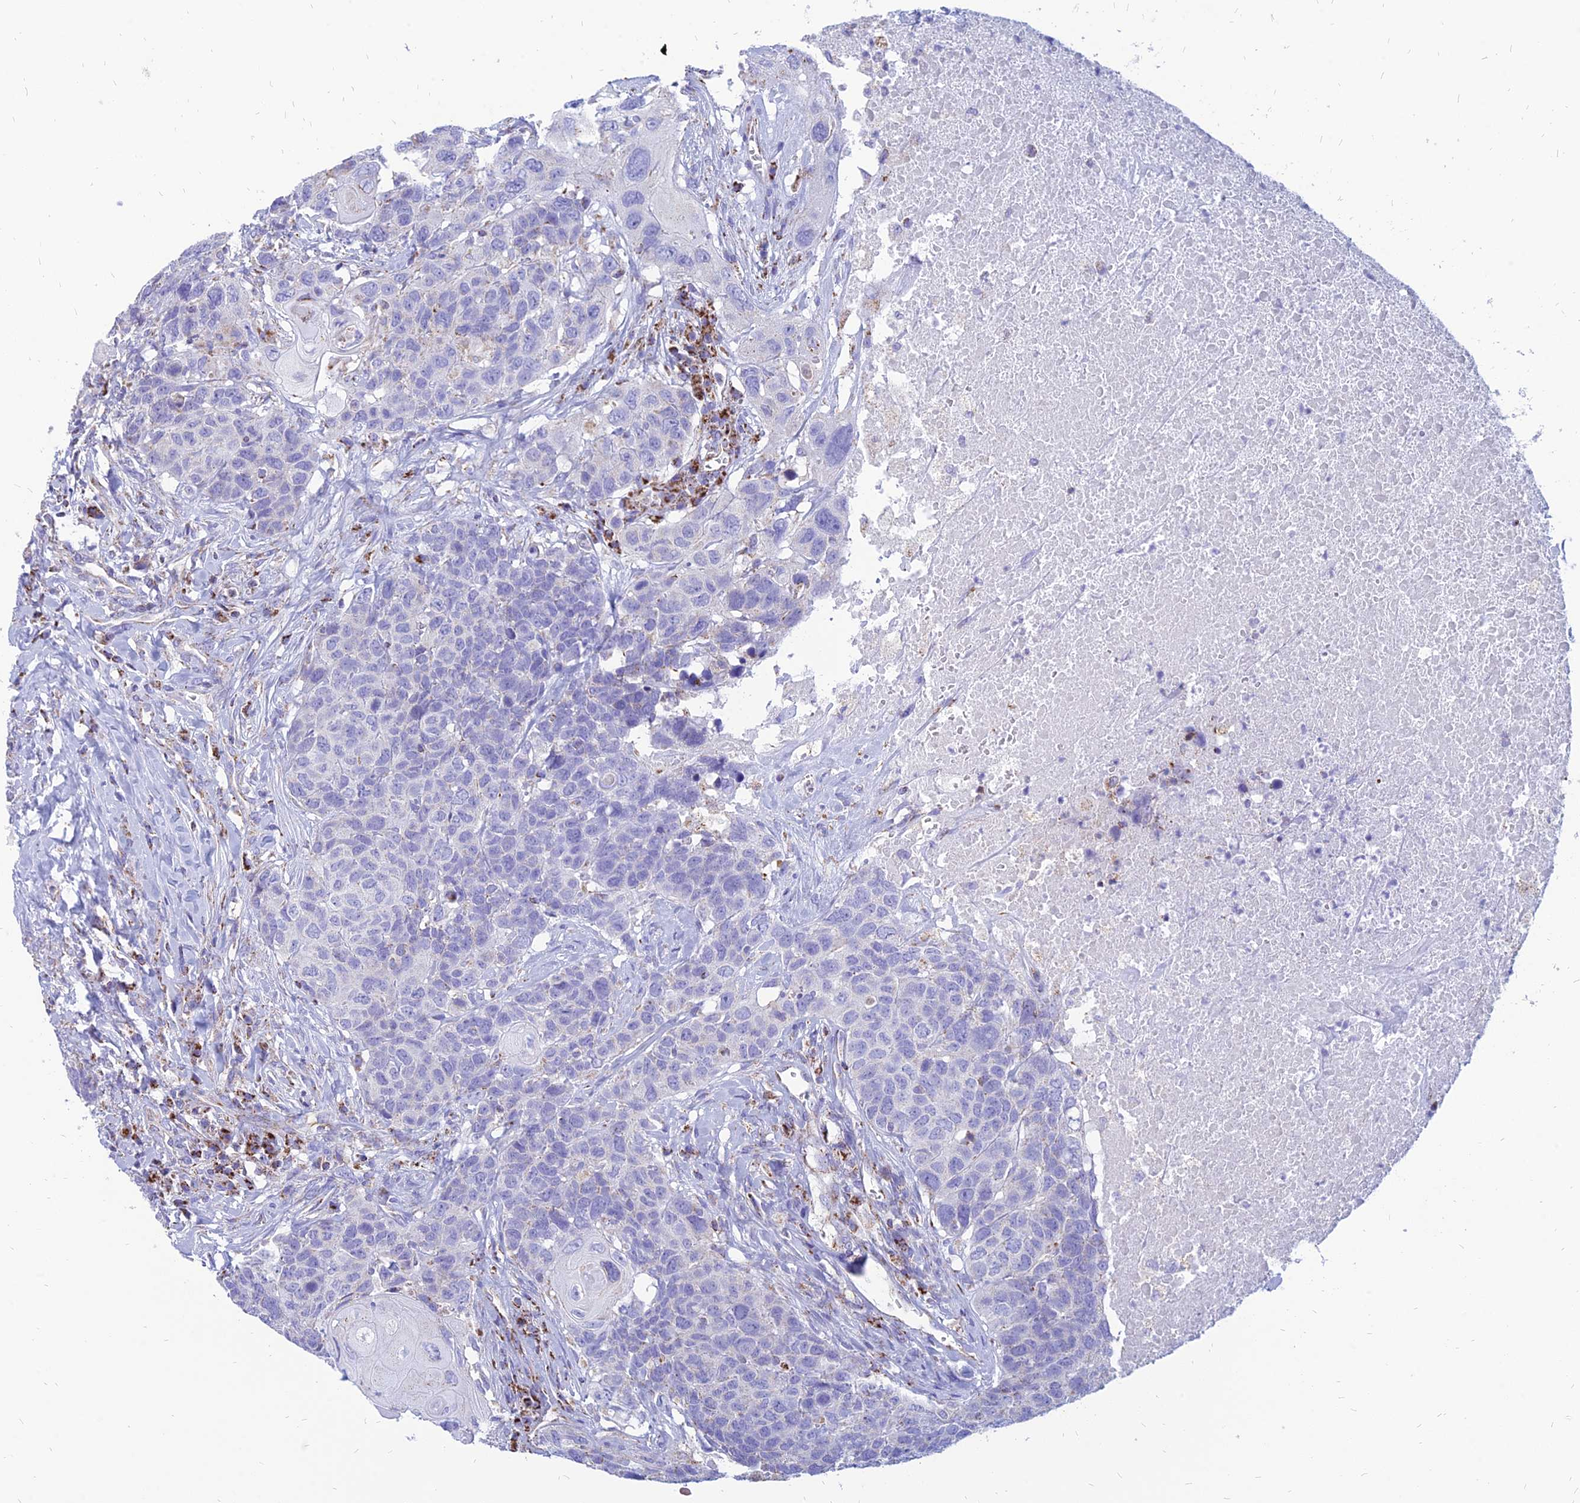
{"staining": {"intensity": "negative", "quantity": "none", "location": "none"}, "tissue": "head and neck cancer", "cell_type": "Tumor cells", "image_type": "cancer", "snomed": [{"axis": "morphology", "description": "Squamous cell carcinoma, NOS"}, {"axis": "topography", "description": "Head-Neck"}], "caption": "Tumor cells are negative for brown protein staining in head and neck cancer (squamous cell carcinoma).", "gene": "PACC1", "patient": {"sex": "male", "age": 66}}